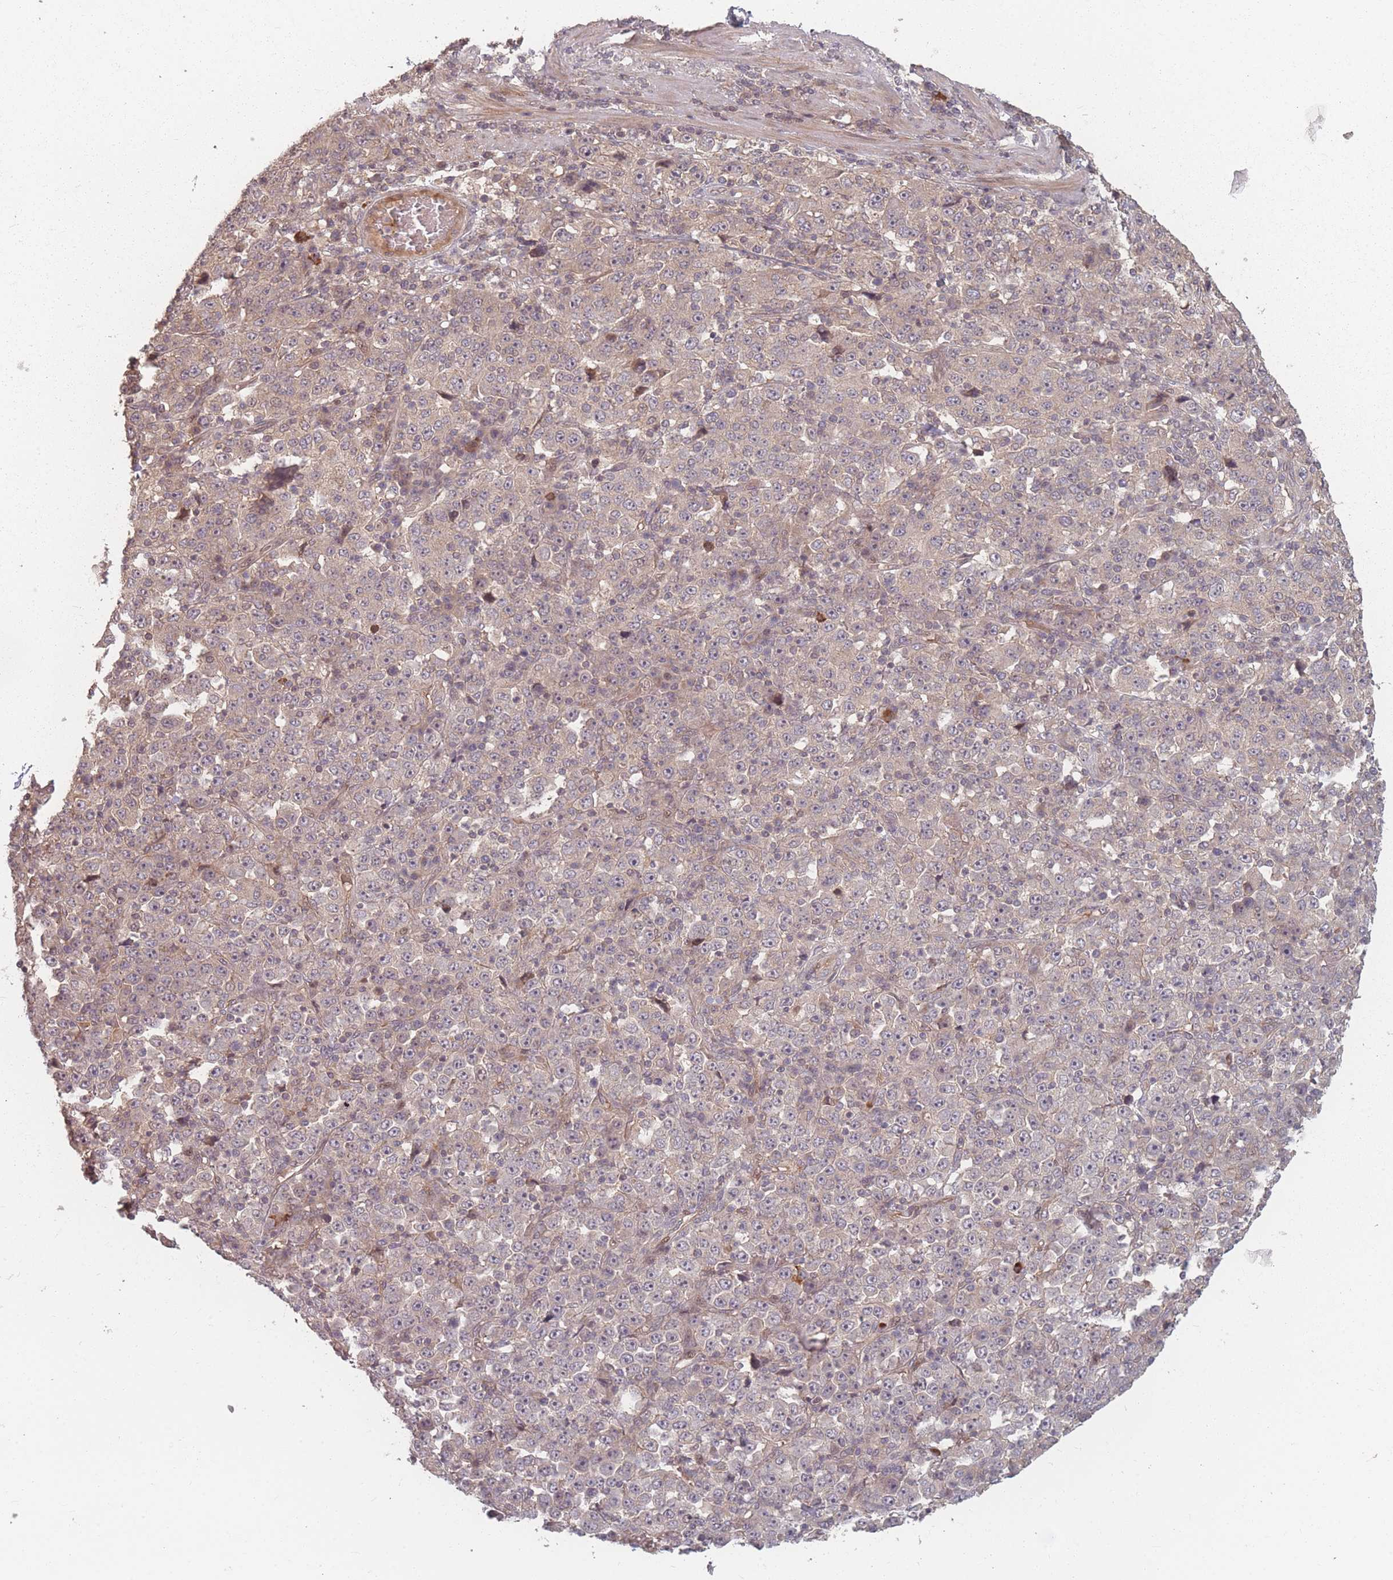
{"staining": {"intensity": "negative", "quantity": "none", "location": "none"}, "tissue": "stomach cancer", "cell_type": "Tumor cells", "image_type": "cancer", "snomed": [{"axis": "morphology", "description": "Normal tissue, NOS"}, {"axis": "morphology", "description": "Adenocarcinoma, NOS"}, {"axis": "topography", "description": "Stomach, upper"}, {"axis": "topography", "description": "Stomach"}], "caption": "Photomicrograph shows no significant protein staining in tumor cells of stomach cancer.", "gene": "HAGH", "patient": {"sex": "male", "age": 59}}